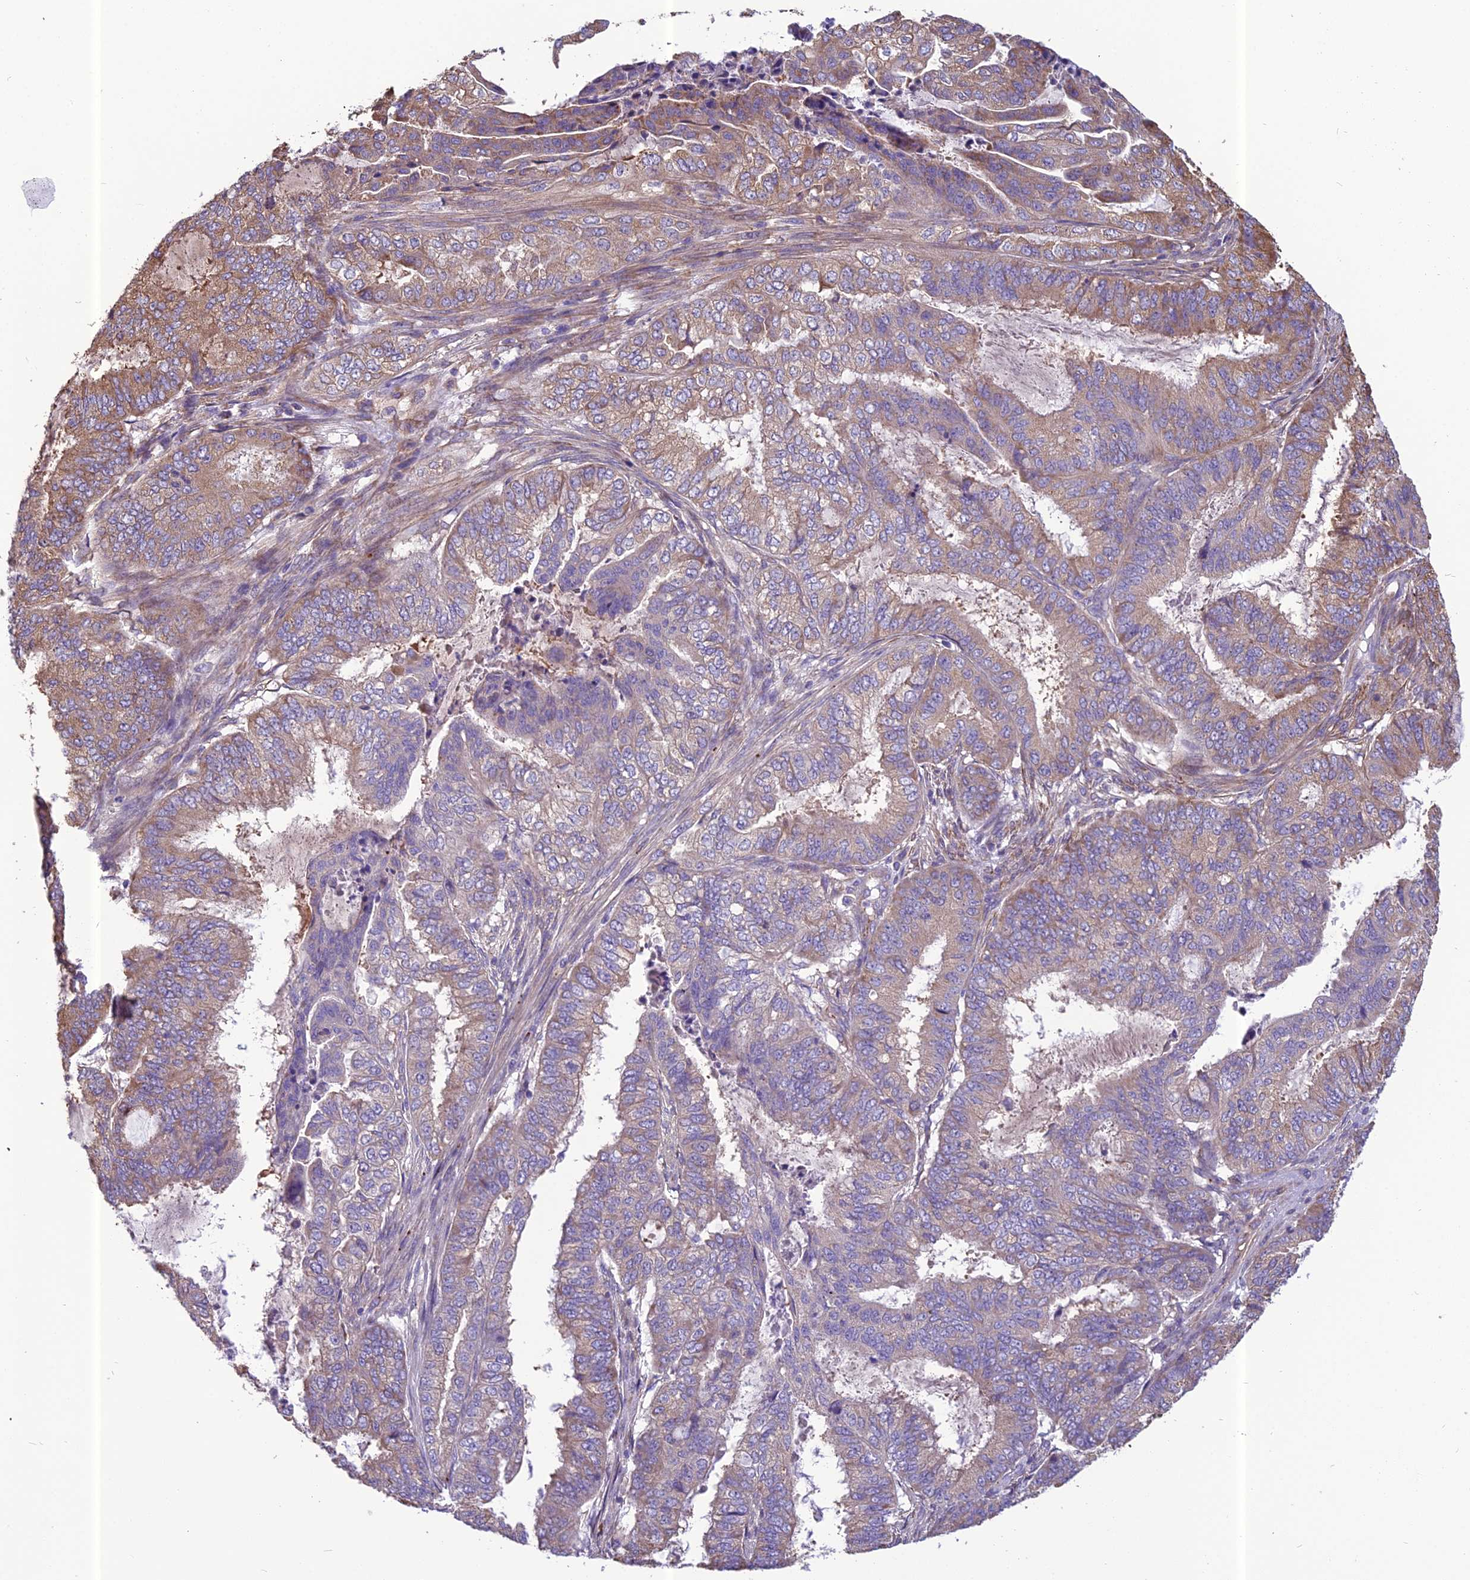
{"staining": {"intensity": "moderate", "quantity": "<25%", "location": "cytoplasmic/membranous"}, "tissue": "endometrial cancer", "cell_type": "Tumor cells", "image_type": "cancer", "snomed": [{"axis": "morphology", "description": "Adenocarcinoma, NOS"}, {"axis": "topography", "description": "Endometrium"}], "caption": "A histopathology image showing moderate cytoplasmic/membranous staining in about <25% of tumor cells in endometrial cancer, as visualized by brown immunohistochemical staining.", "gene": "SPDL1", "patient": {"sex": "female", "age": 51}}